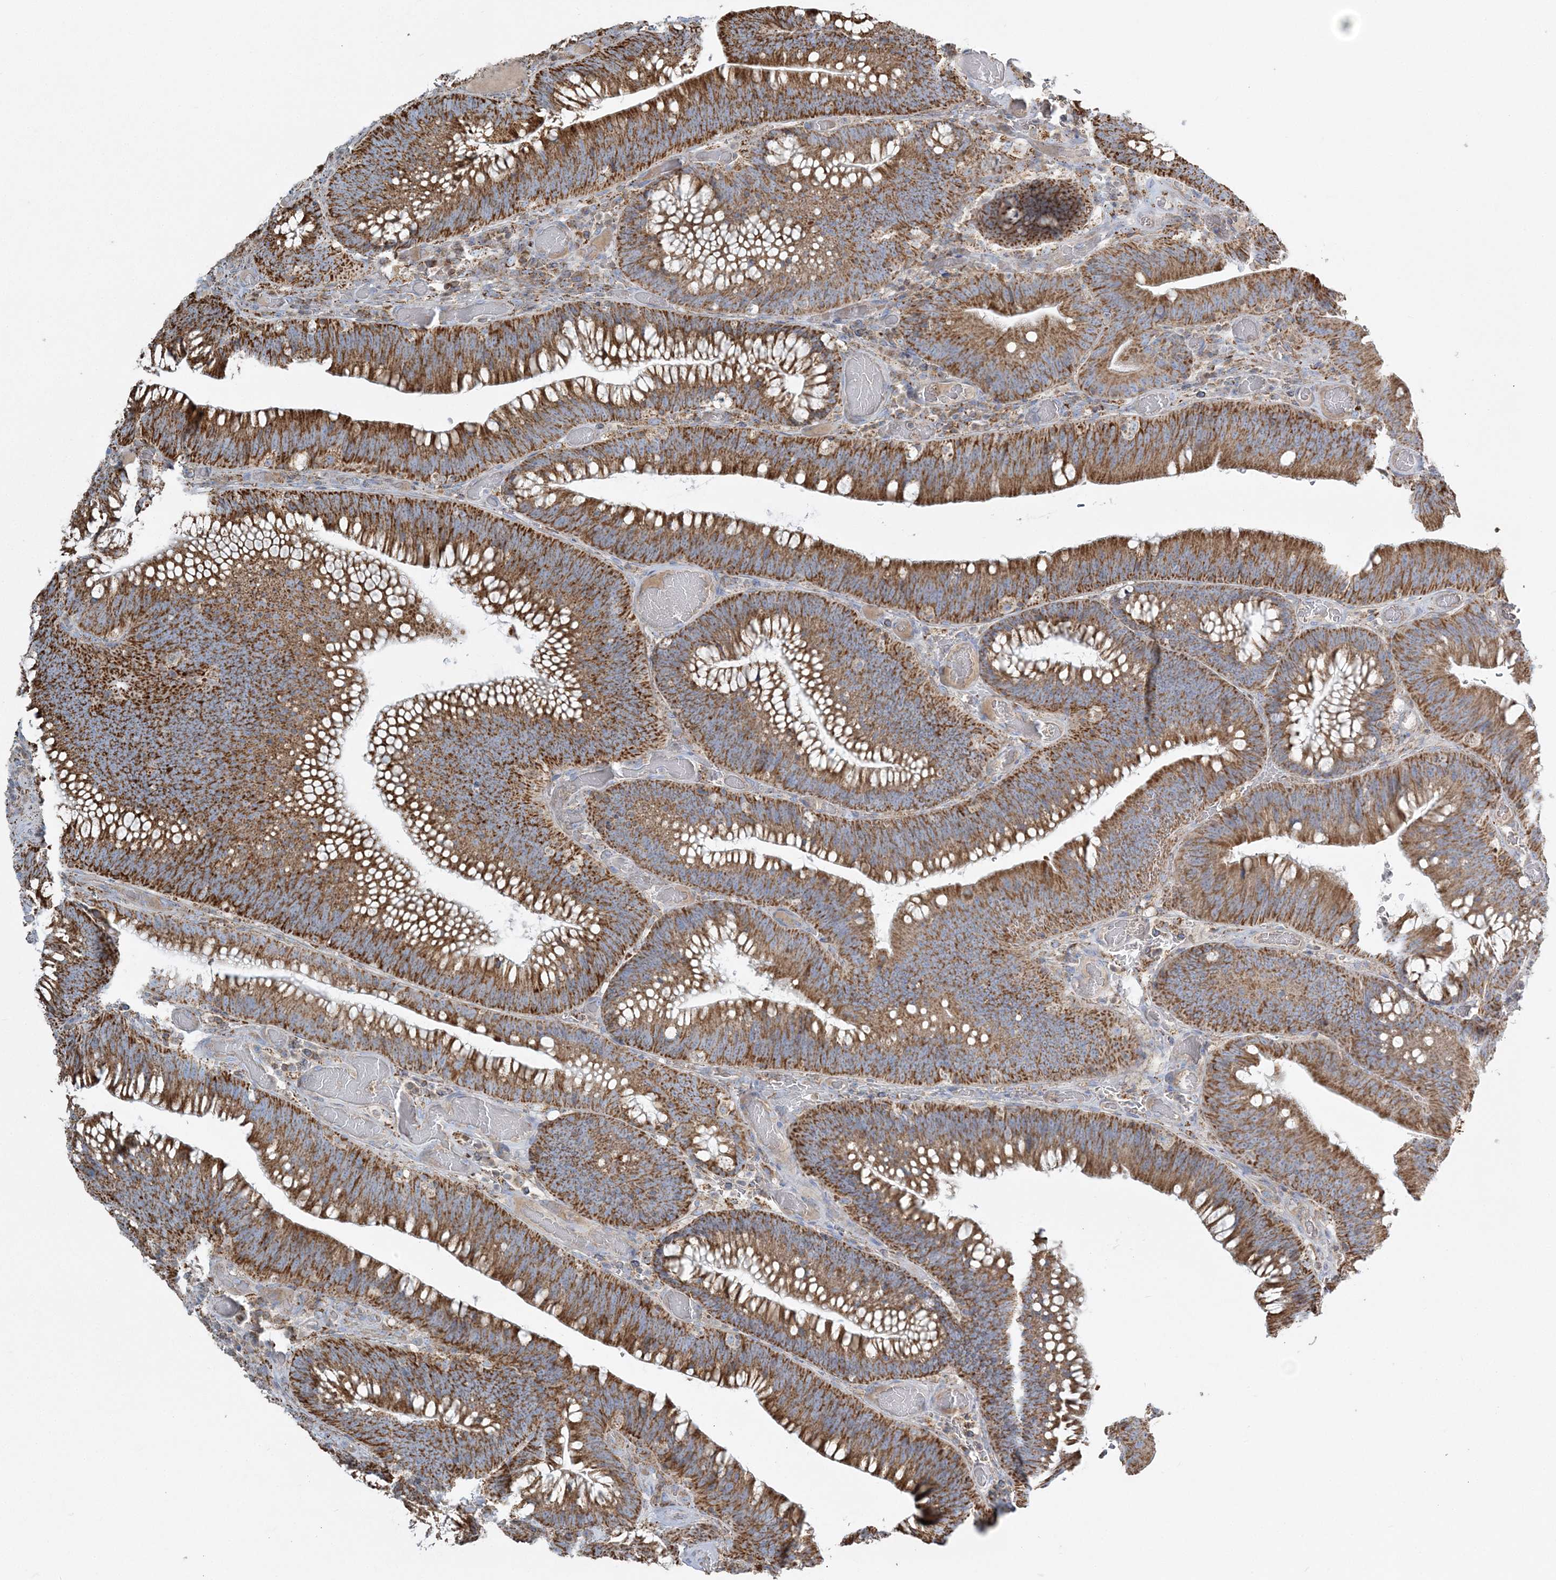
{"staining": {"intensity": "strong", "quantity": ">75%", "location": "cytoplasmic/membranous"}, "tissue": "colorectal cancer", "cell_type": "Tumor cells", "image_type": "cancer", "snomed": [{"axis": "morphology", "description": "Normal tissue, NOS"}, {"axis": "topography", "description": "Colon"}], "caption": "Strong cytoplasmic/membranous expression is appreciated in approximately >75% of tumor cells in colorectal cancer.", "gene": "RAB11FIP3", "patient": {"sex": "female", "age": 82}}